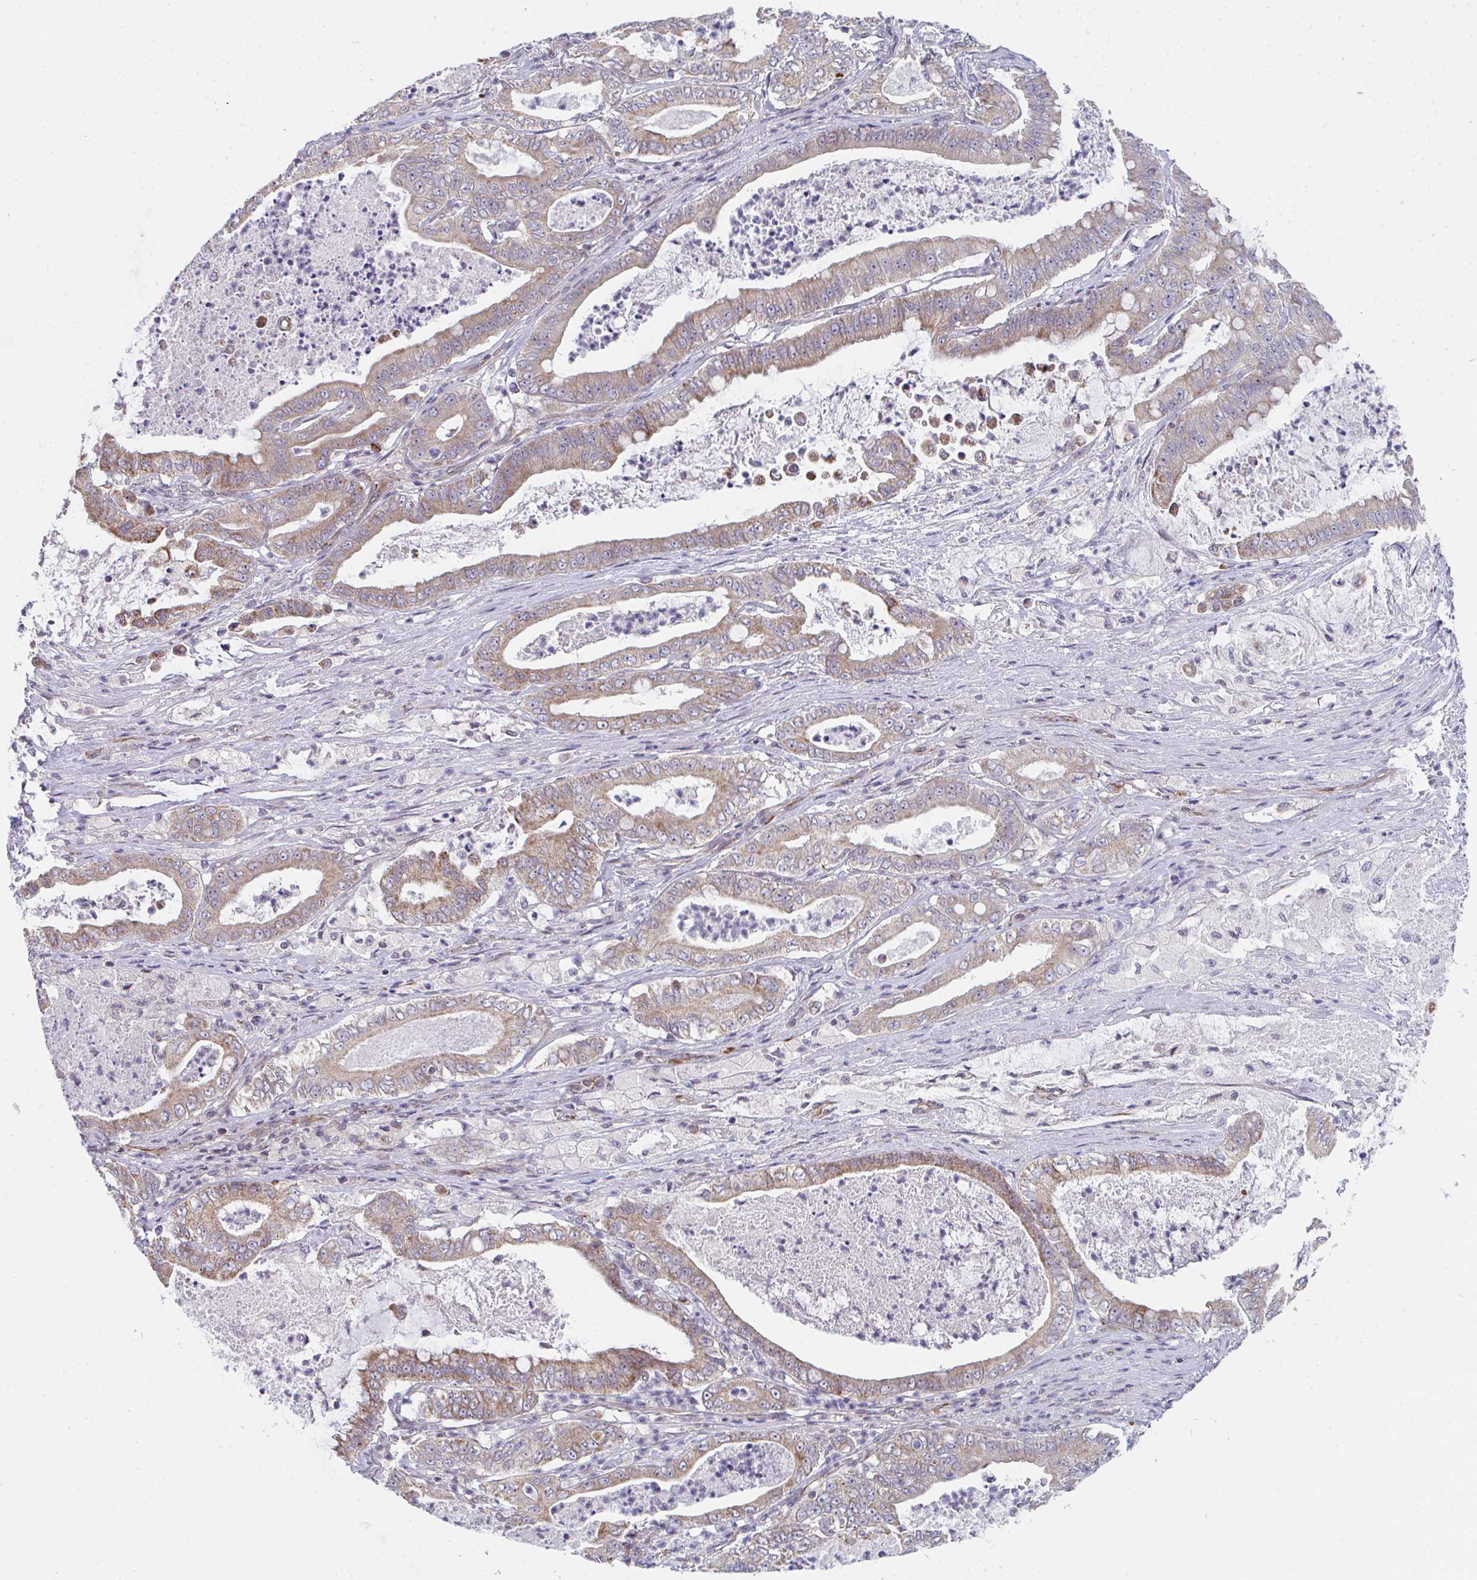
{"staining": {"intensity": "moderate", "quantity": ">75%", "location": "cytoplasmic/membranous"}, "tissue": "pancreatic cancer", "cell_type": "Tumor cells", "image_type": "cancer", "snomed": [{"axis": "morphology", "description": "Adenocarcinoma, NOS"}, {"axis": "topography", "description": "Pancreas"}], "caption": "A histopathology image showing moderate cytoplasmic/membranous staining in about >75% of tumor cells in pancreatic cancer, as visualized by brown immunohistochemical staining.", "gene": "EIF1AD", "patient": {"sex": "male", "age": 71}}